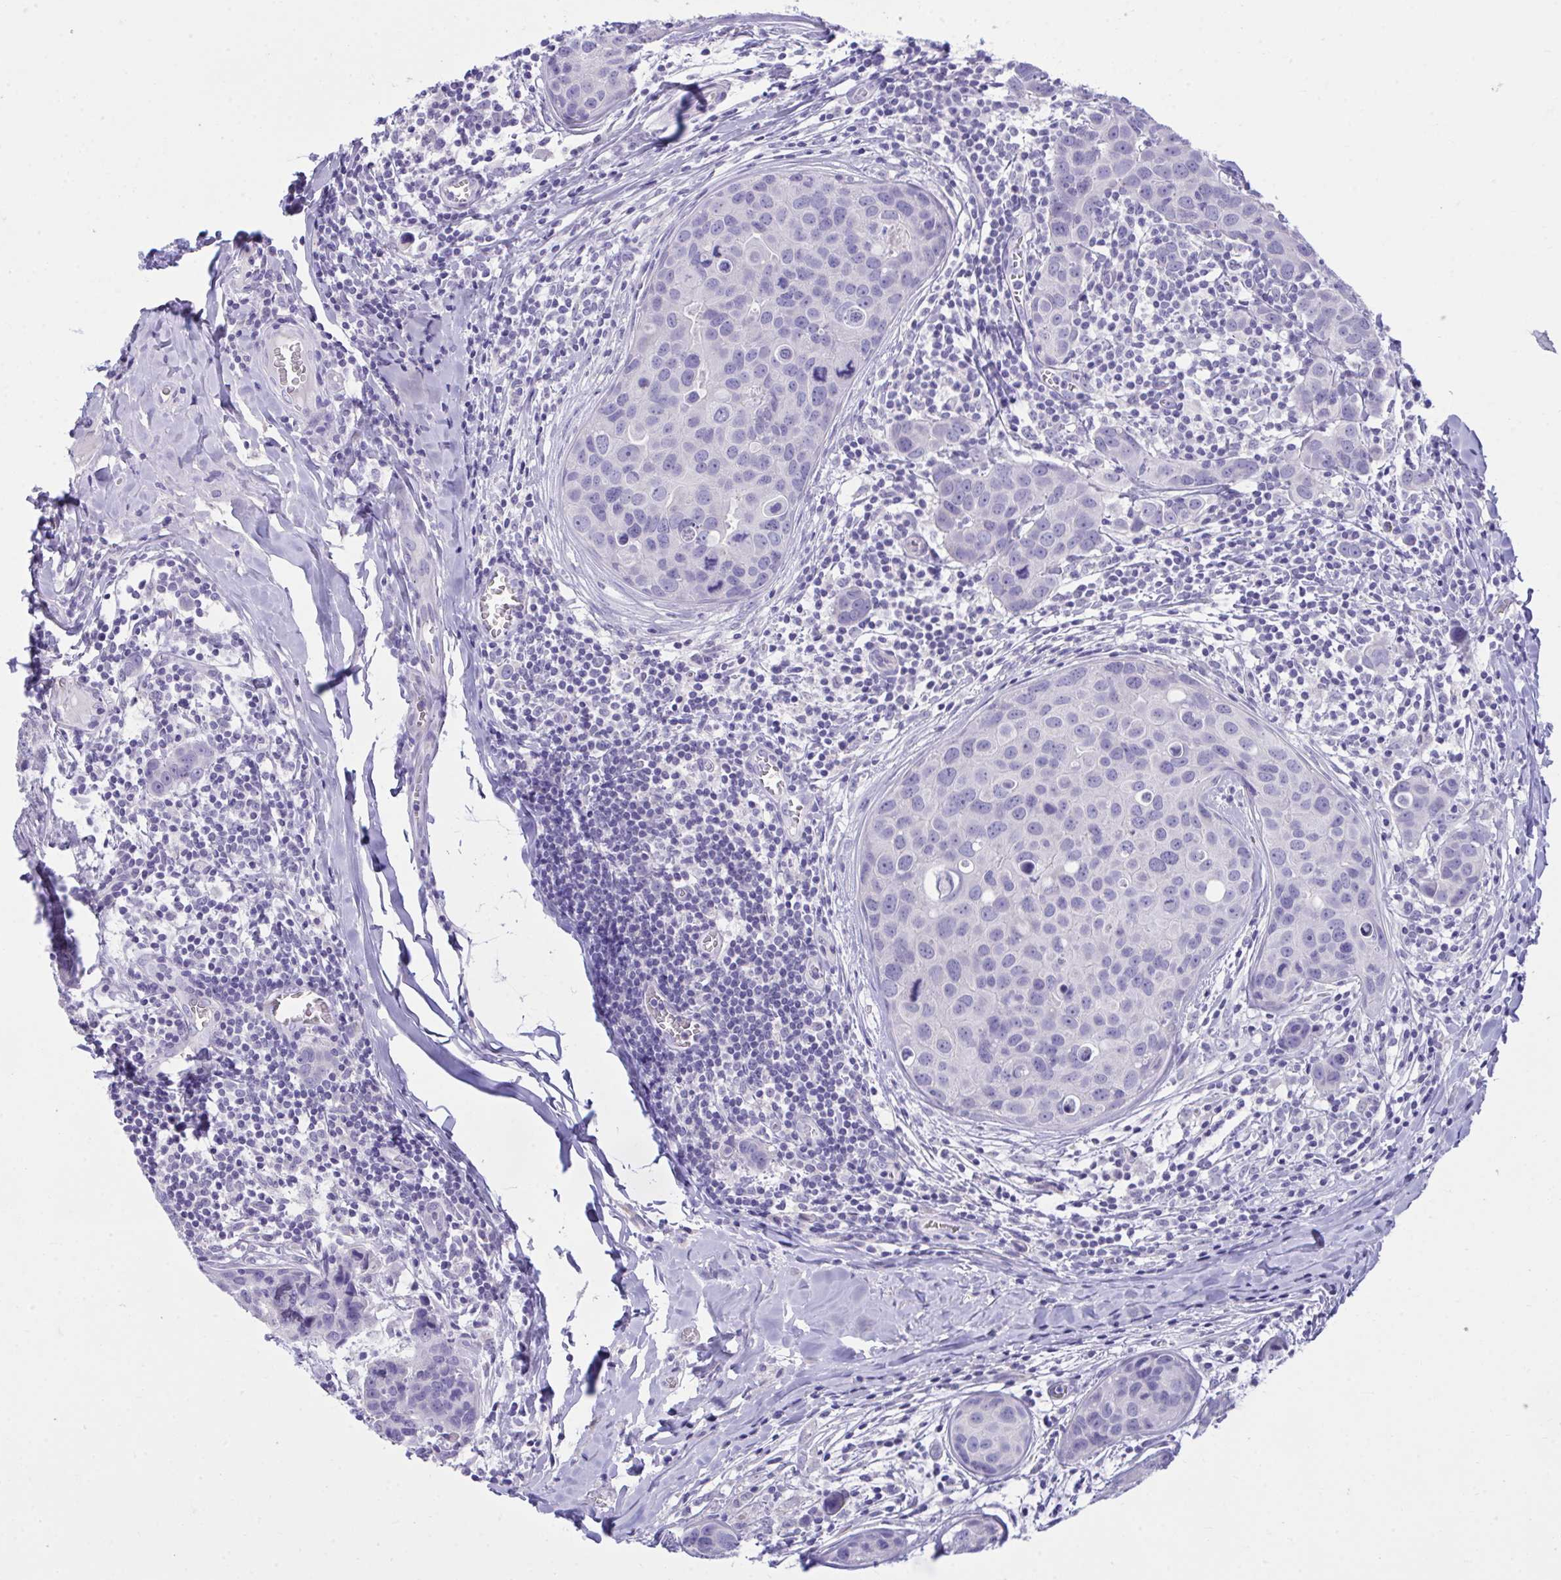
{"staining": {"intensity": "negative", "quantity": "none", "location": "none"}, "tissue": "breast cancer", "cell_type": "Tumor cells", "image_type": "cancer", "snomed": [{"axis": "morphology", "description": "Duct carcinoma"}, {"axis": "topography", "description": "Breast"}], "caption": "An image of invasive ductal carcinoma (breast) stained for a protein exhibits no brown staining in tumor cells. (Stains: DAB immunohistochemistry (IHC) with hematoxylin counter stain, Microscopy: brightfield microscopy at high magnification).", "gene": "PLEKHH1", "patient": {"sex": "female", "age": 24}}